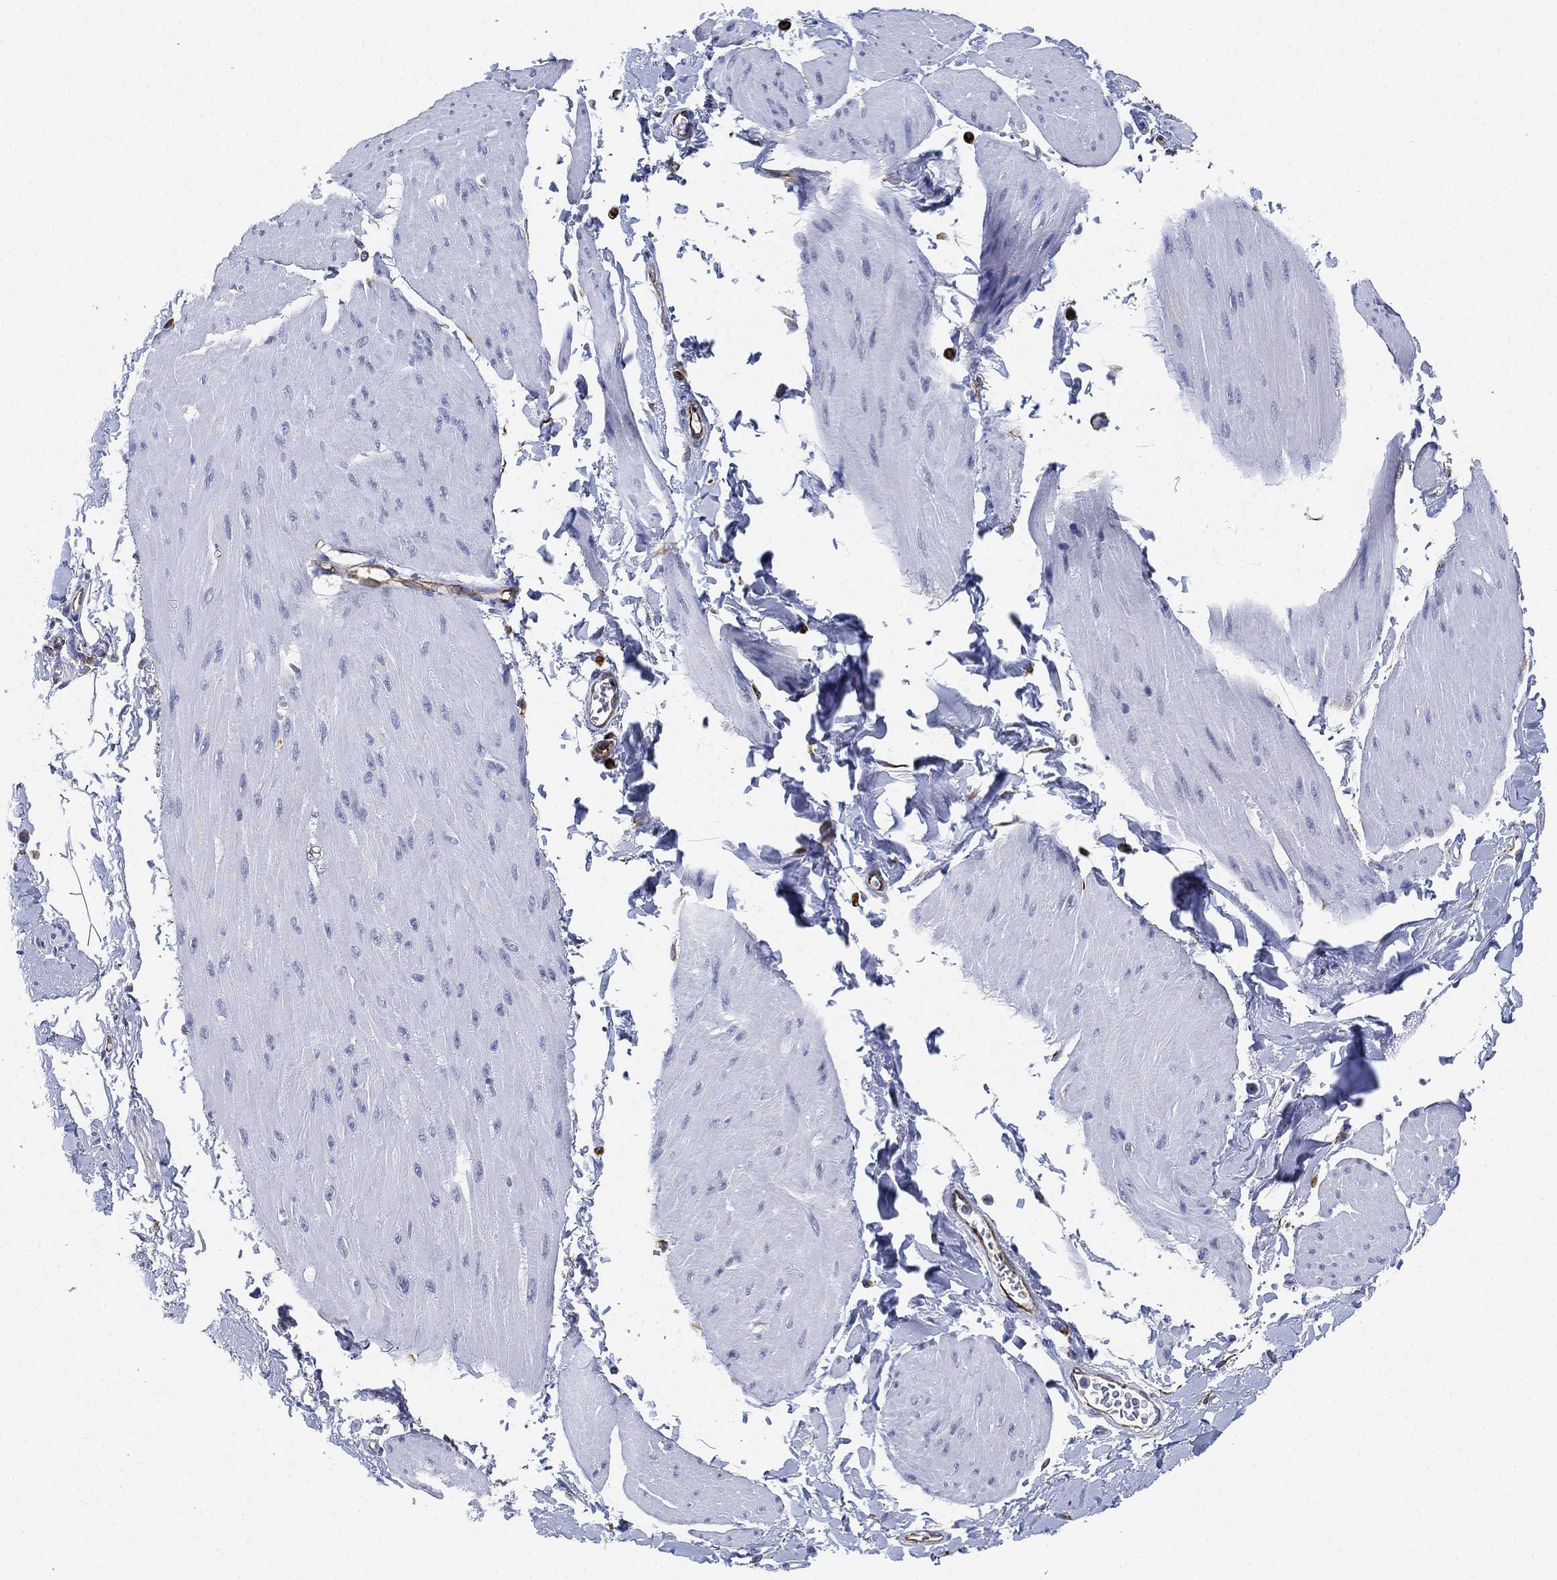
{"staining": {"intensity": "negative", "quantity": "none", "location": "none"}, "tissue": "smooth muscle", "cell_type": "Smooth muscle cells", "image_type": "normal", "snomed": [{"axis": "morphology", "description": "Normal tissue, NOS"}, {"axis": "topography", "description": "Adipose tissue"}, {"axis": "topography", "description": "Smooth muscle"}, {"axis": "topography", "description": "Peripheral nerve tissue"}], "caption": "Protein analysis of normal smooth muscle demonstrates no significant positivity in smooth muscle cells.", "gene": "PSKH2", "patient": {"sex": "male", "age": 83}}